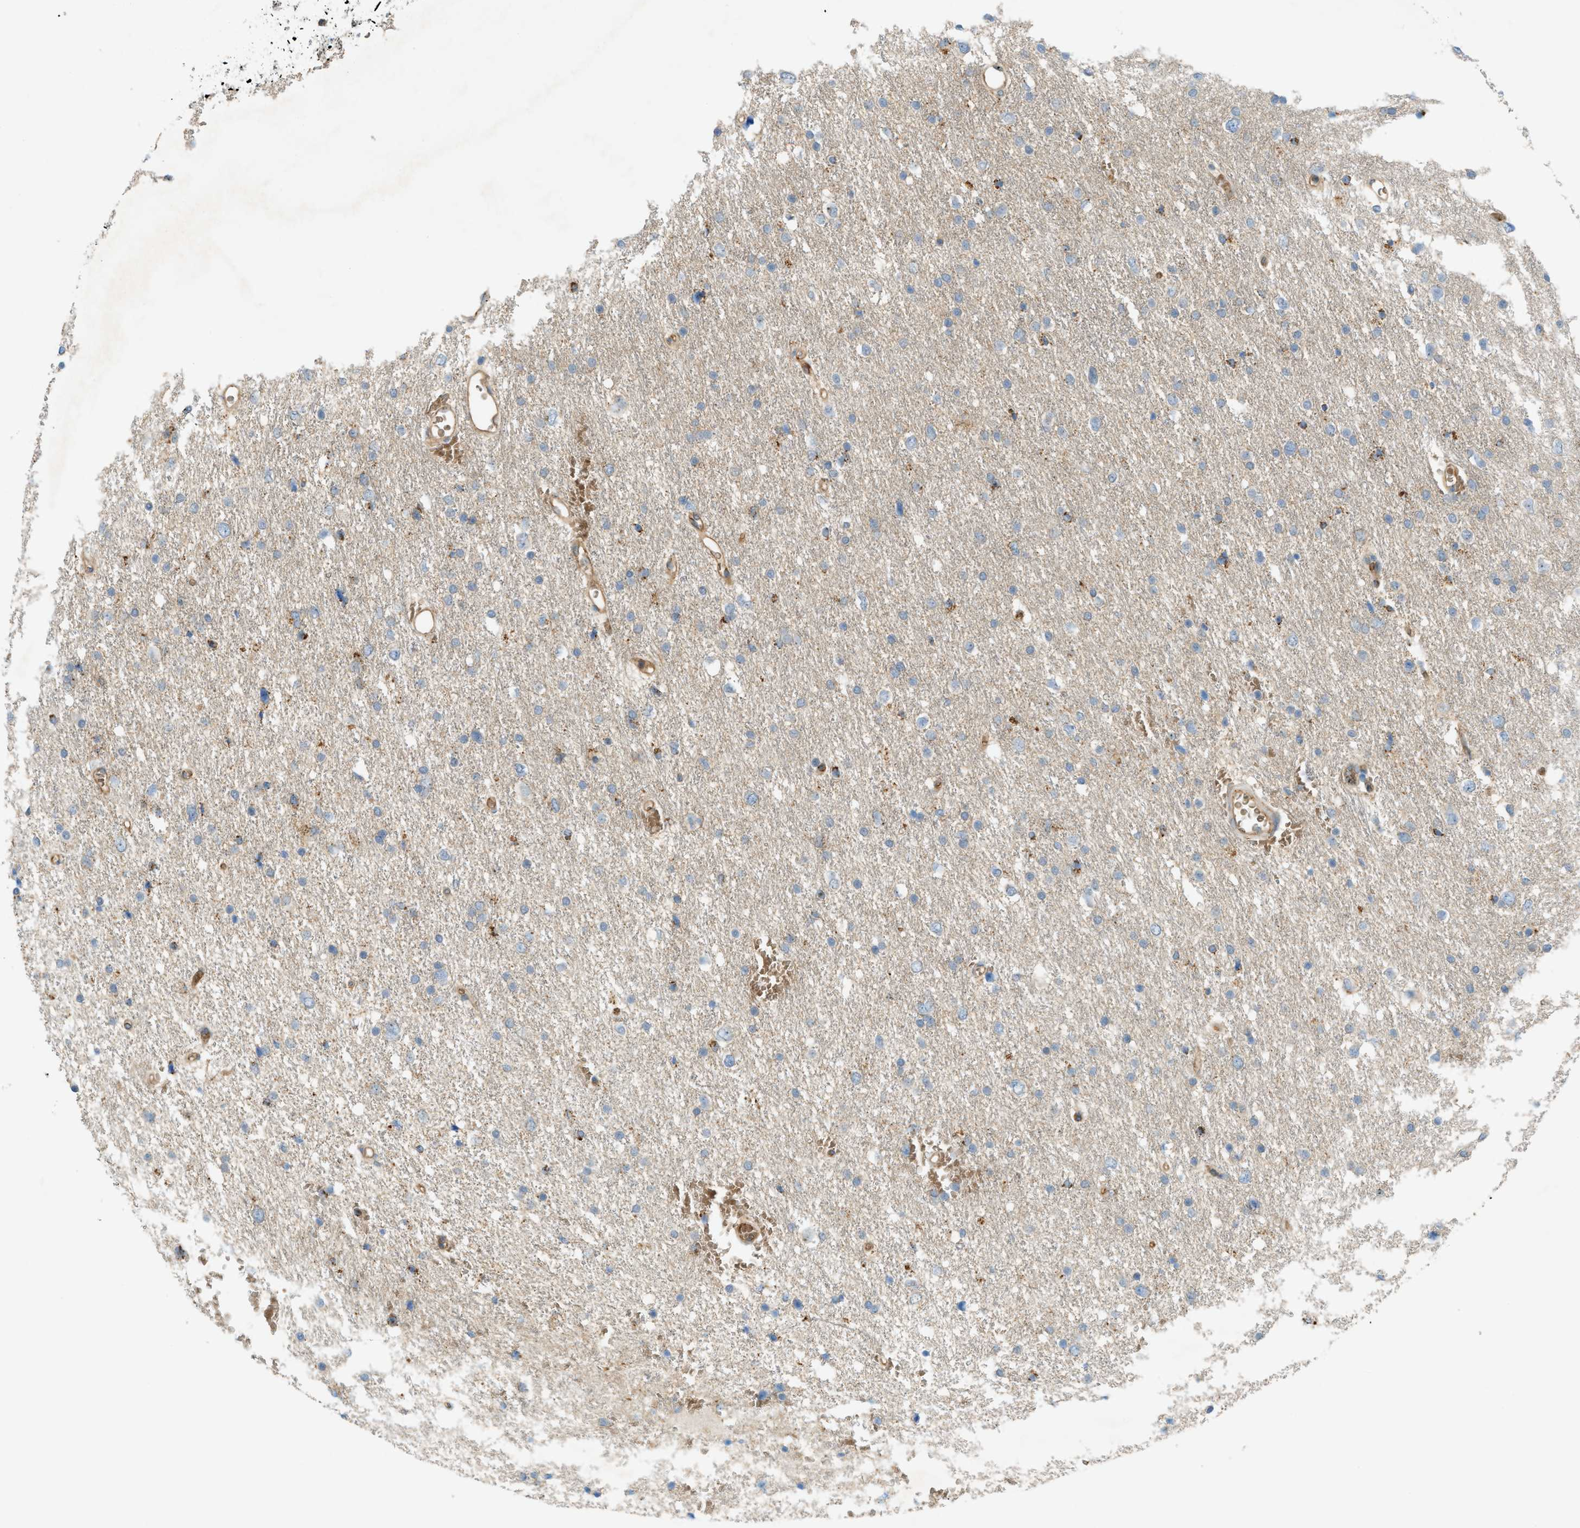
{"staining": {"intensity": "moderate", "quantity": "<25%", "location": "cytoplasmic/membranous"}, "tissue": "glioma", "cell_type": "Tumor cells", "image_type": "cancer", "snomed": [{"axis": "morphology", "description": "Glioma, malignant, Low grade"}, {"axis": "topography", "description": "Brain"}], "caption": "This is an image of immunohistochemistry staining of malignant low-grade glioma, which shows moderate staining in the cytoplasmic/membranous of tumor cells.", "gene": "GRK6", "patient": {"sex": "female", "age": 37}}